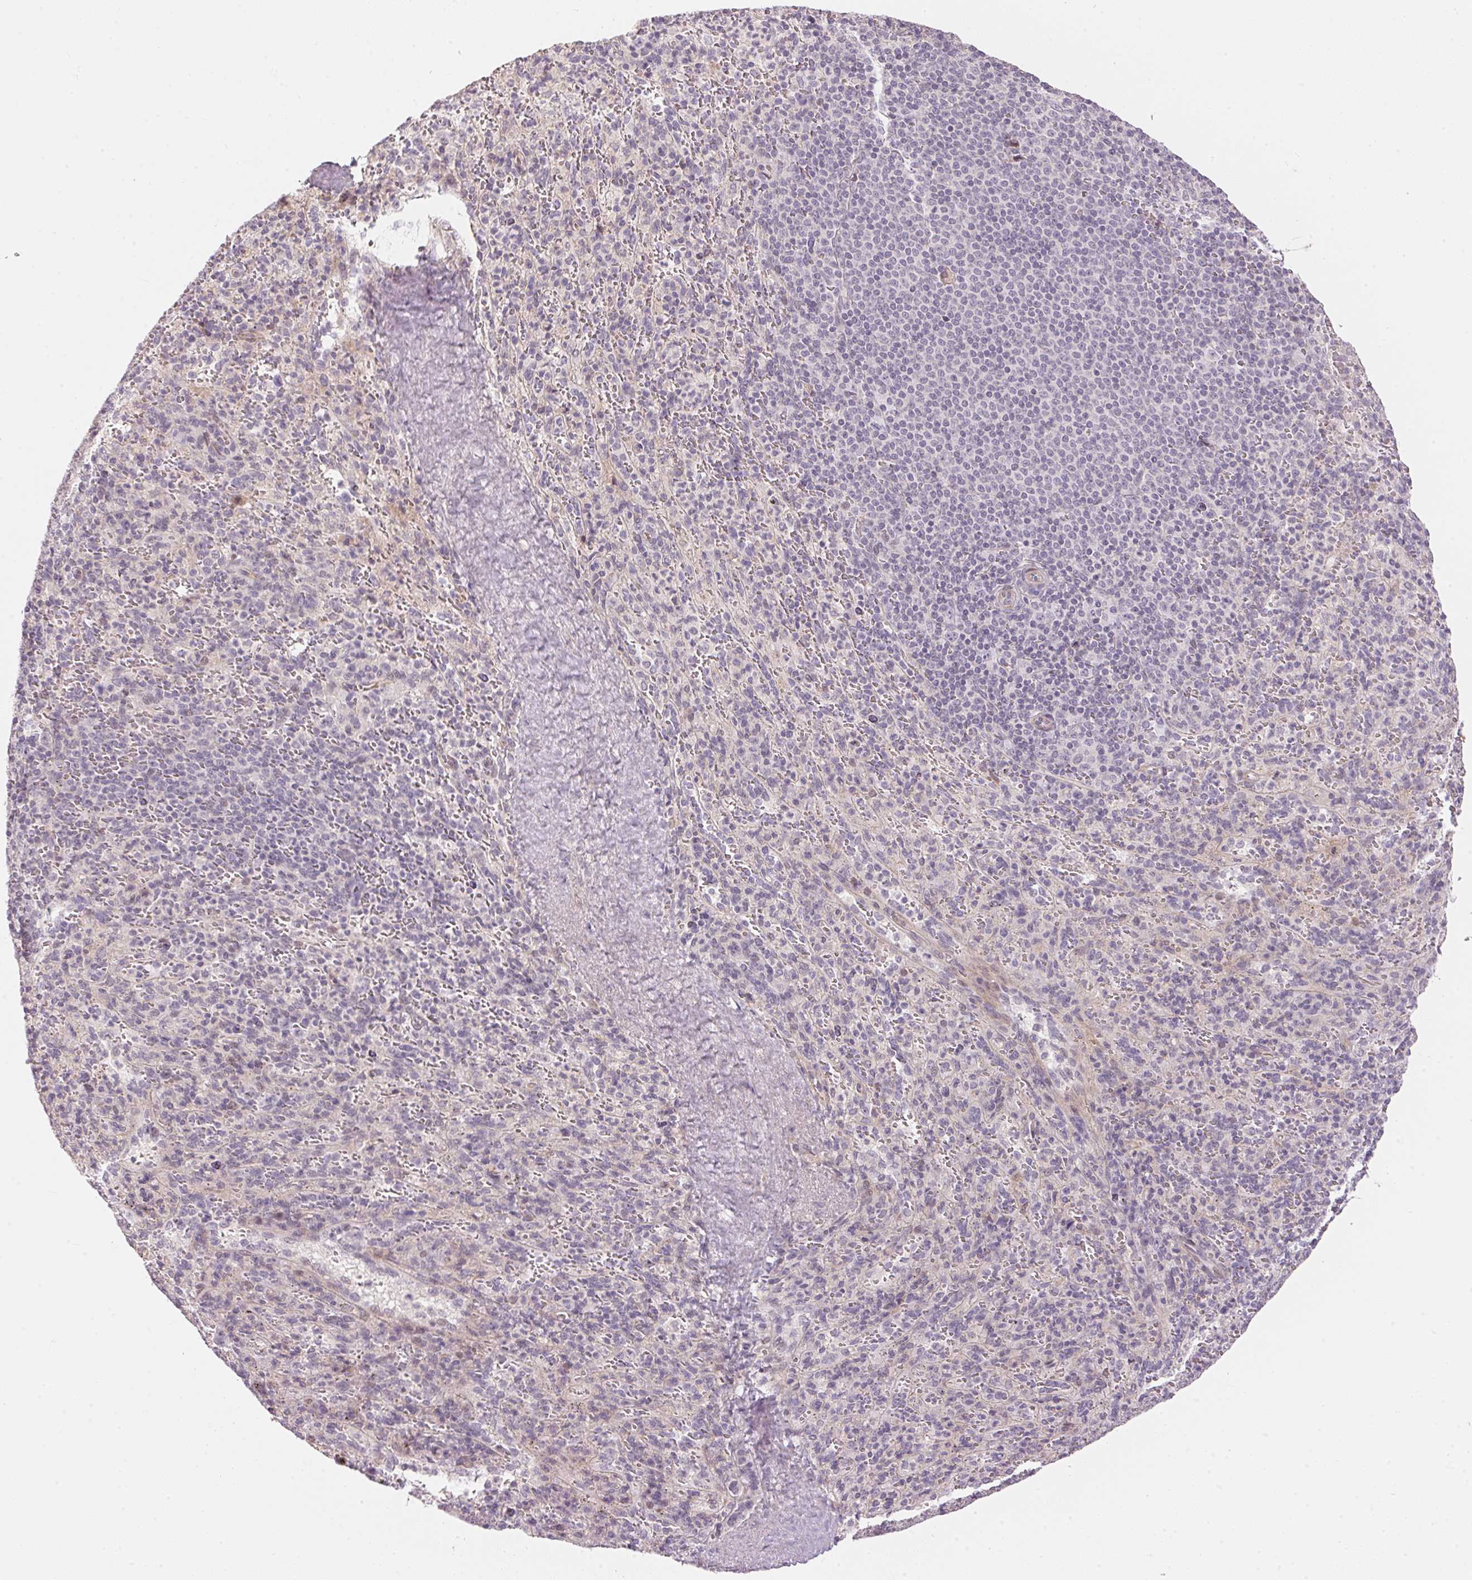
{"staining": {"intensity": "negative", "quantity": "none", "location": "none"}, "tissue": "spleen", "cell_type": "Cells in red pulp", "image_type": "normal", "snomed": [{"axis": "morphology", "description": "Normal tissue, NOS"}, {"axis": "topography", "description": "Spleen"}], "caption": "Histopathology image shows no protein expression in cells in red pulp of normal spleen. (Brightfield microscopy of DAB (3,3'-diaminobenzidine) immunohistochemistry (IHC) at high magnification).", "gene": "GDAP1L1", "patient": {"sex": "male", "age": 57}}